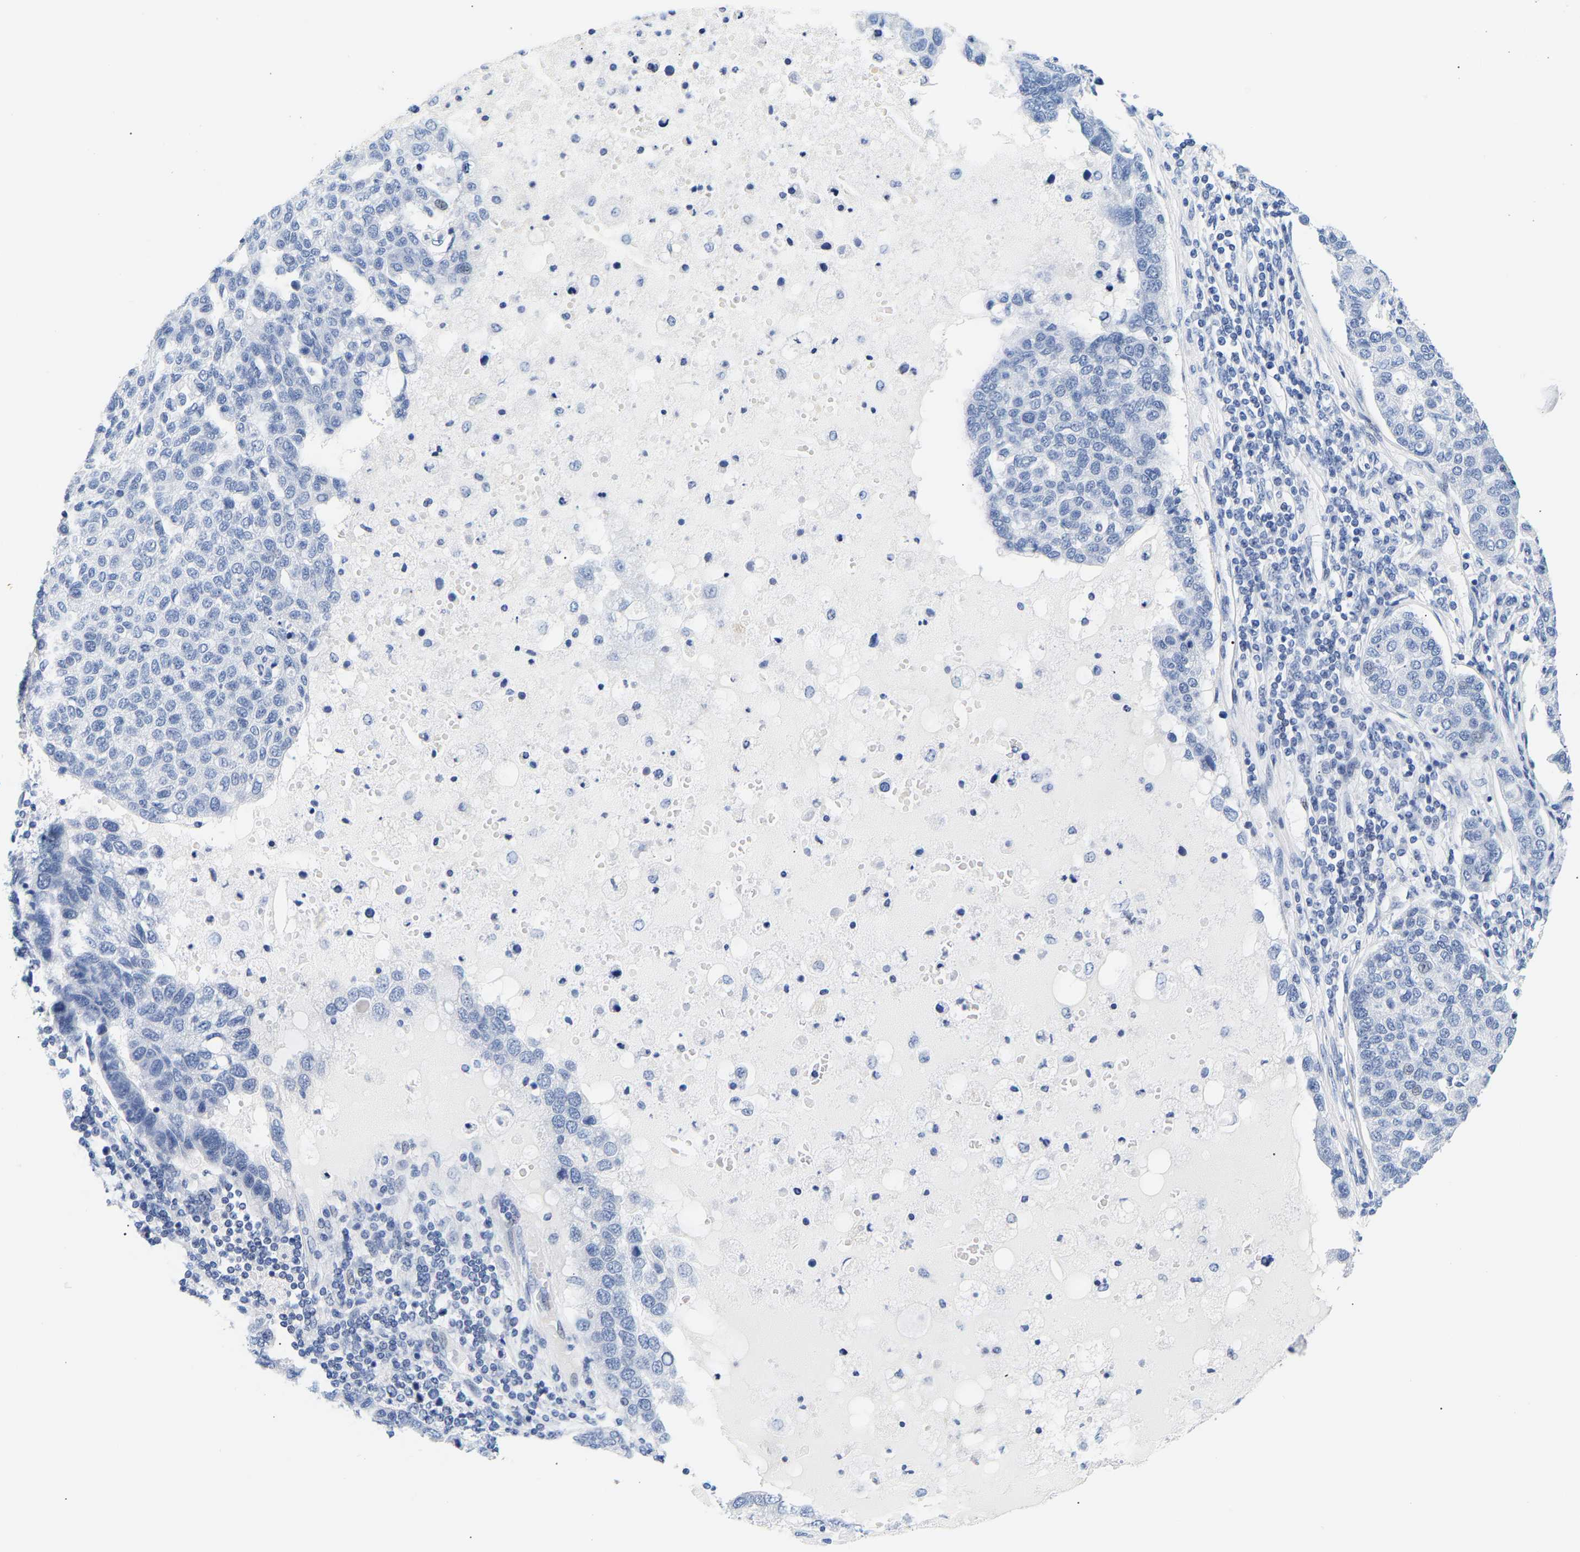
{"staining": {"intensity": "negative", "quantity": "none", "location": "none"}, "tissue": "pancreatic cancer", "cell_type": "Tumor cells", "image_type": "cancer", "snomed": [{"axis": "morphology", "description": "Adenocarcinoma, NOS"}, {"axis": "topography", "description": "Pancreas"}], "caption": "Immunohistochemistry image of neoplastic tissue: human pancreatic cancer (adenocarcinoma) stained with DAB displays no significant protein staining in tumor cells.", "gene": "SPINK2", "patient": {"sex": "female", "age": 61}}